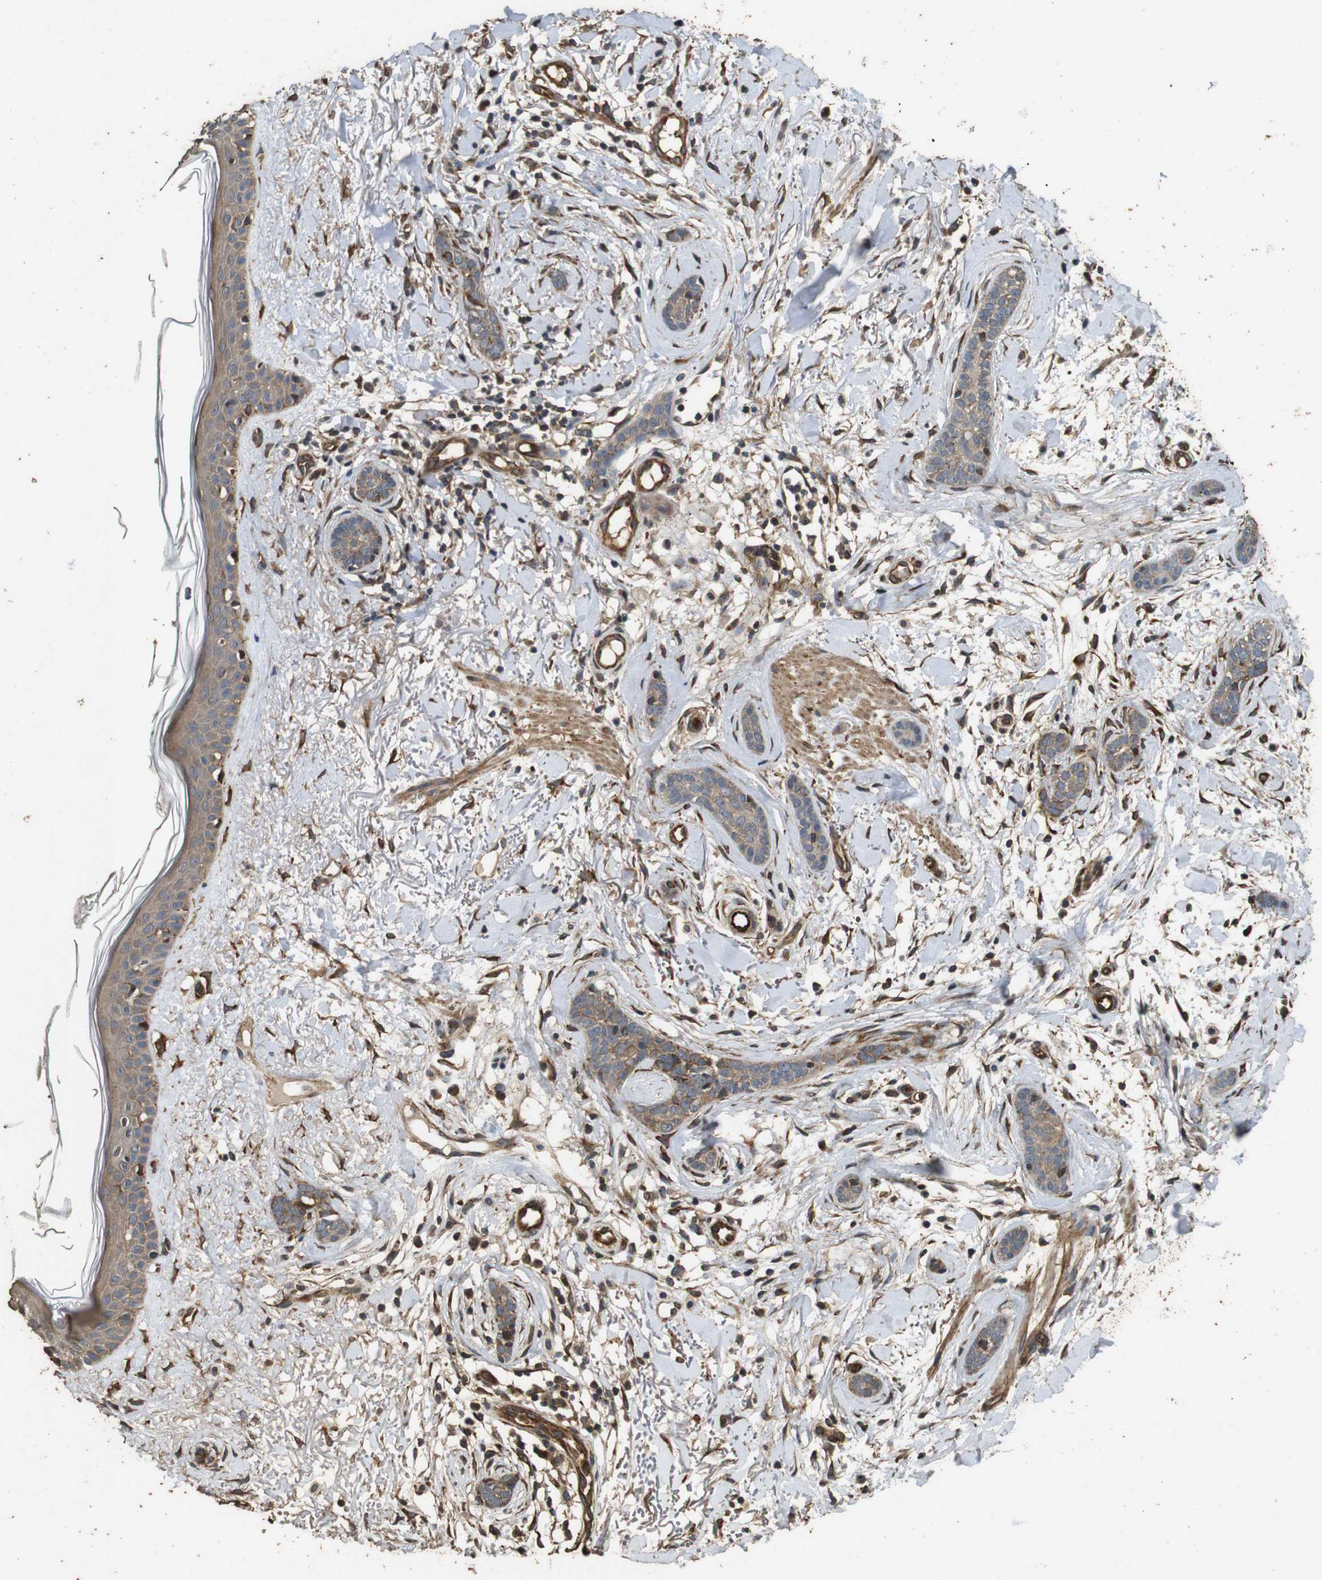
{"staining": {"intensity": "weak", "quantity": ">75%", "location": "cytoplasmic/membranous"}, "tissue": "skin cancer", "cell_type": "Tumor cells", "image_type": "cancer", "snomed": [{"axis": "morphology", "description": "Basal cell carcinoma"}, {"axis": "morphology", "description": "Adnexal tumor, benign"}, {"axis": "topography", "description": "Skin"}], "caption": "Immunohistochemical staining of skin benign adnexal tumor exhibits low levels of weak cytoplasmic/membranous protein staining in about >75% of tumor cells. (brown staining indicates protein expression, while blue staining denotes nuclei).", "gene": "CNPY4", "patient": {"sex": "female", "age": 42}}